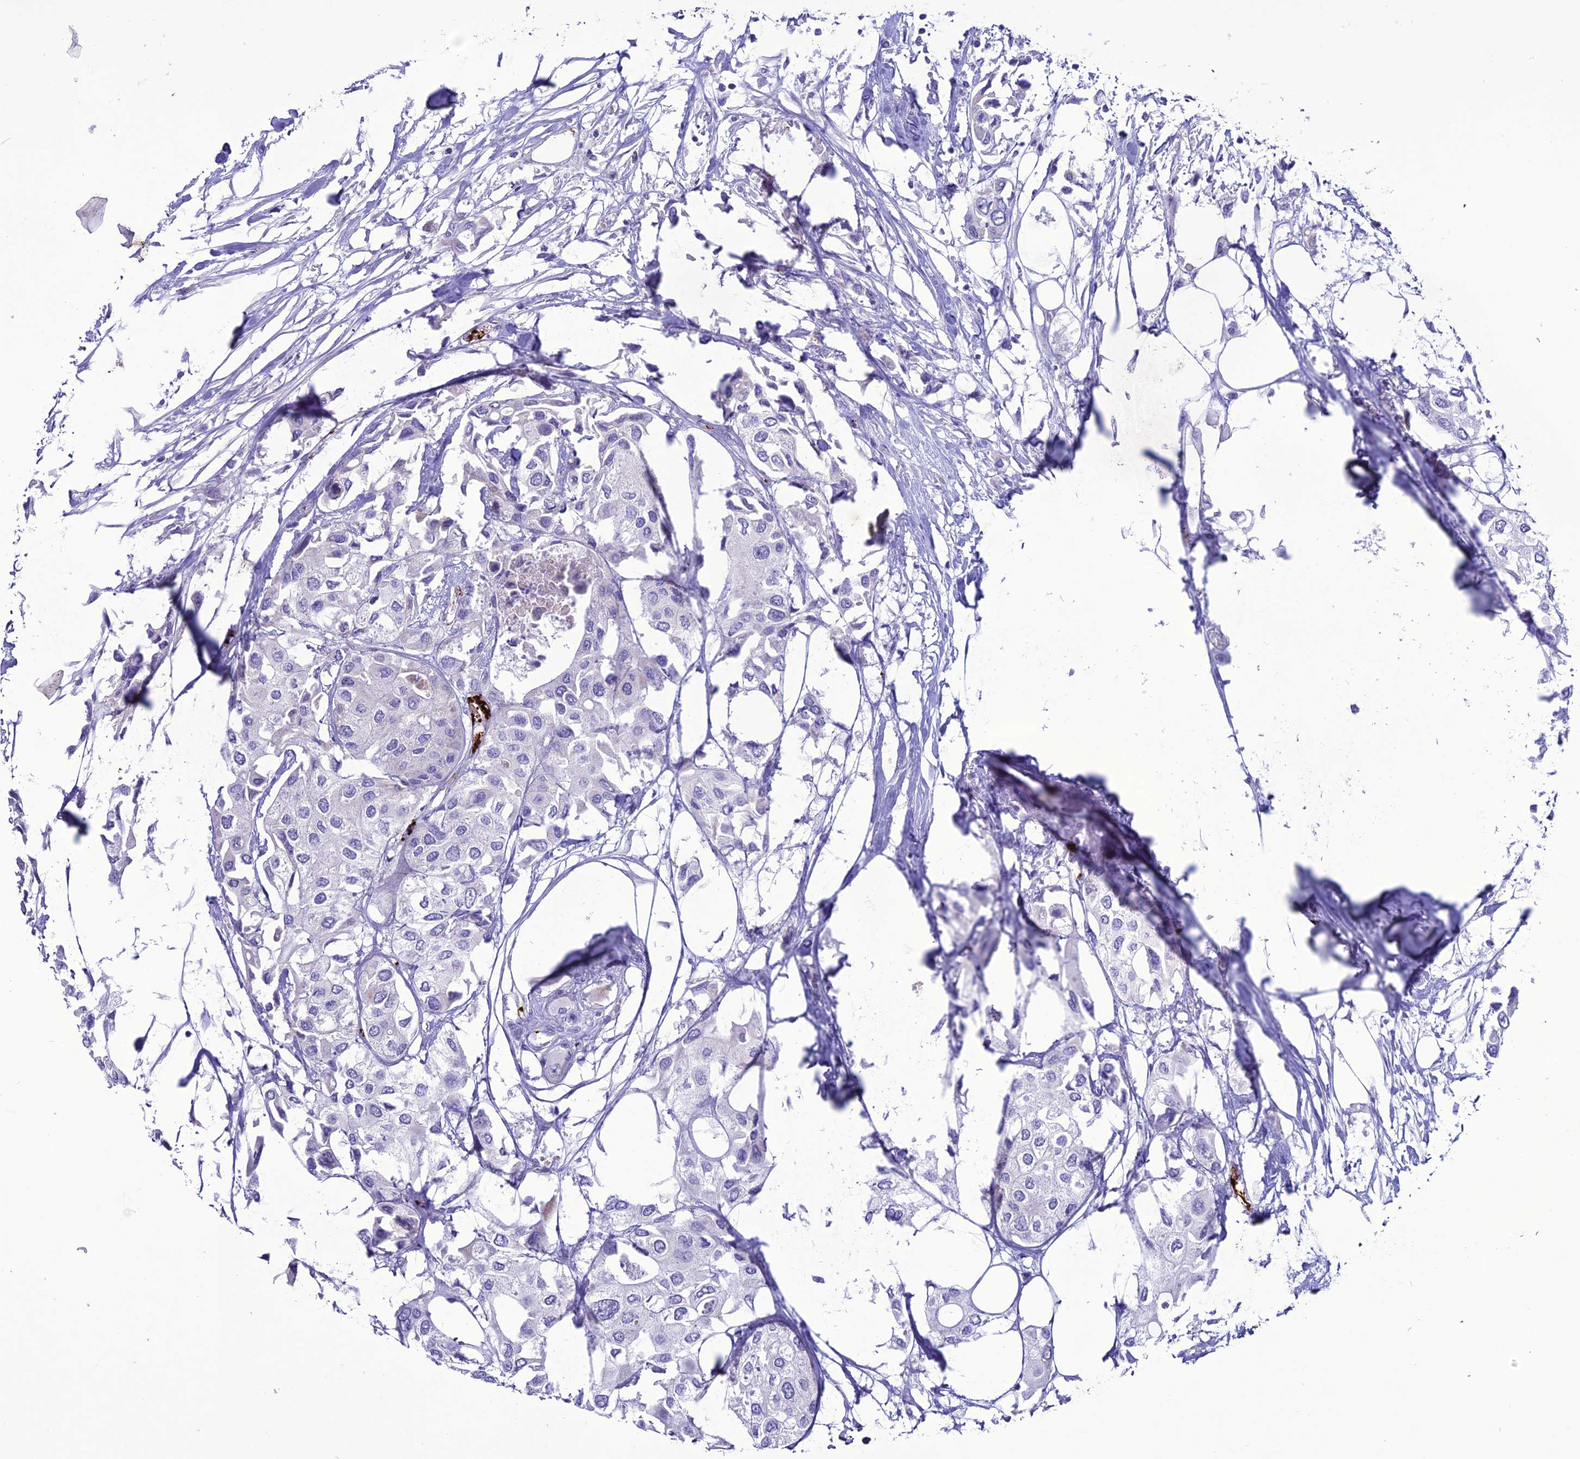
{"staining": {"intensity": "negative", "quantity": "none", "location": "none"}, "tissue": "urothelial cancer", "cell_type": "Tumor cells", "image_type": "cancer", "snomed": [{"axis": "morphology", "description": "Urothelial carcinoma, High grade"}, {"axis": "topography", "description": "Urinary bladder"}], "caption": "The image demonstrates no staining of tumor cells in urothelial cancer.", "gene": "C21orf140", "patient": {"sex": "male", "age": 64}}